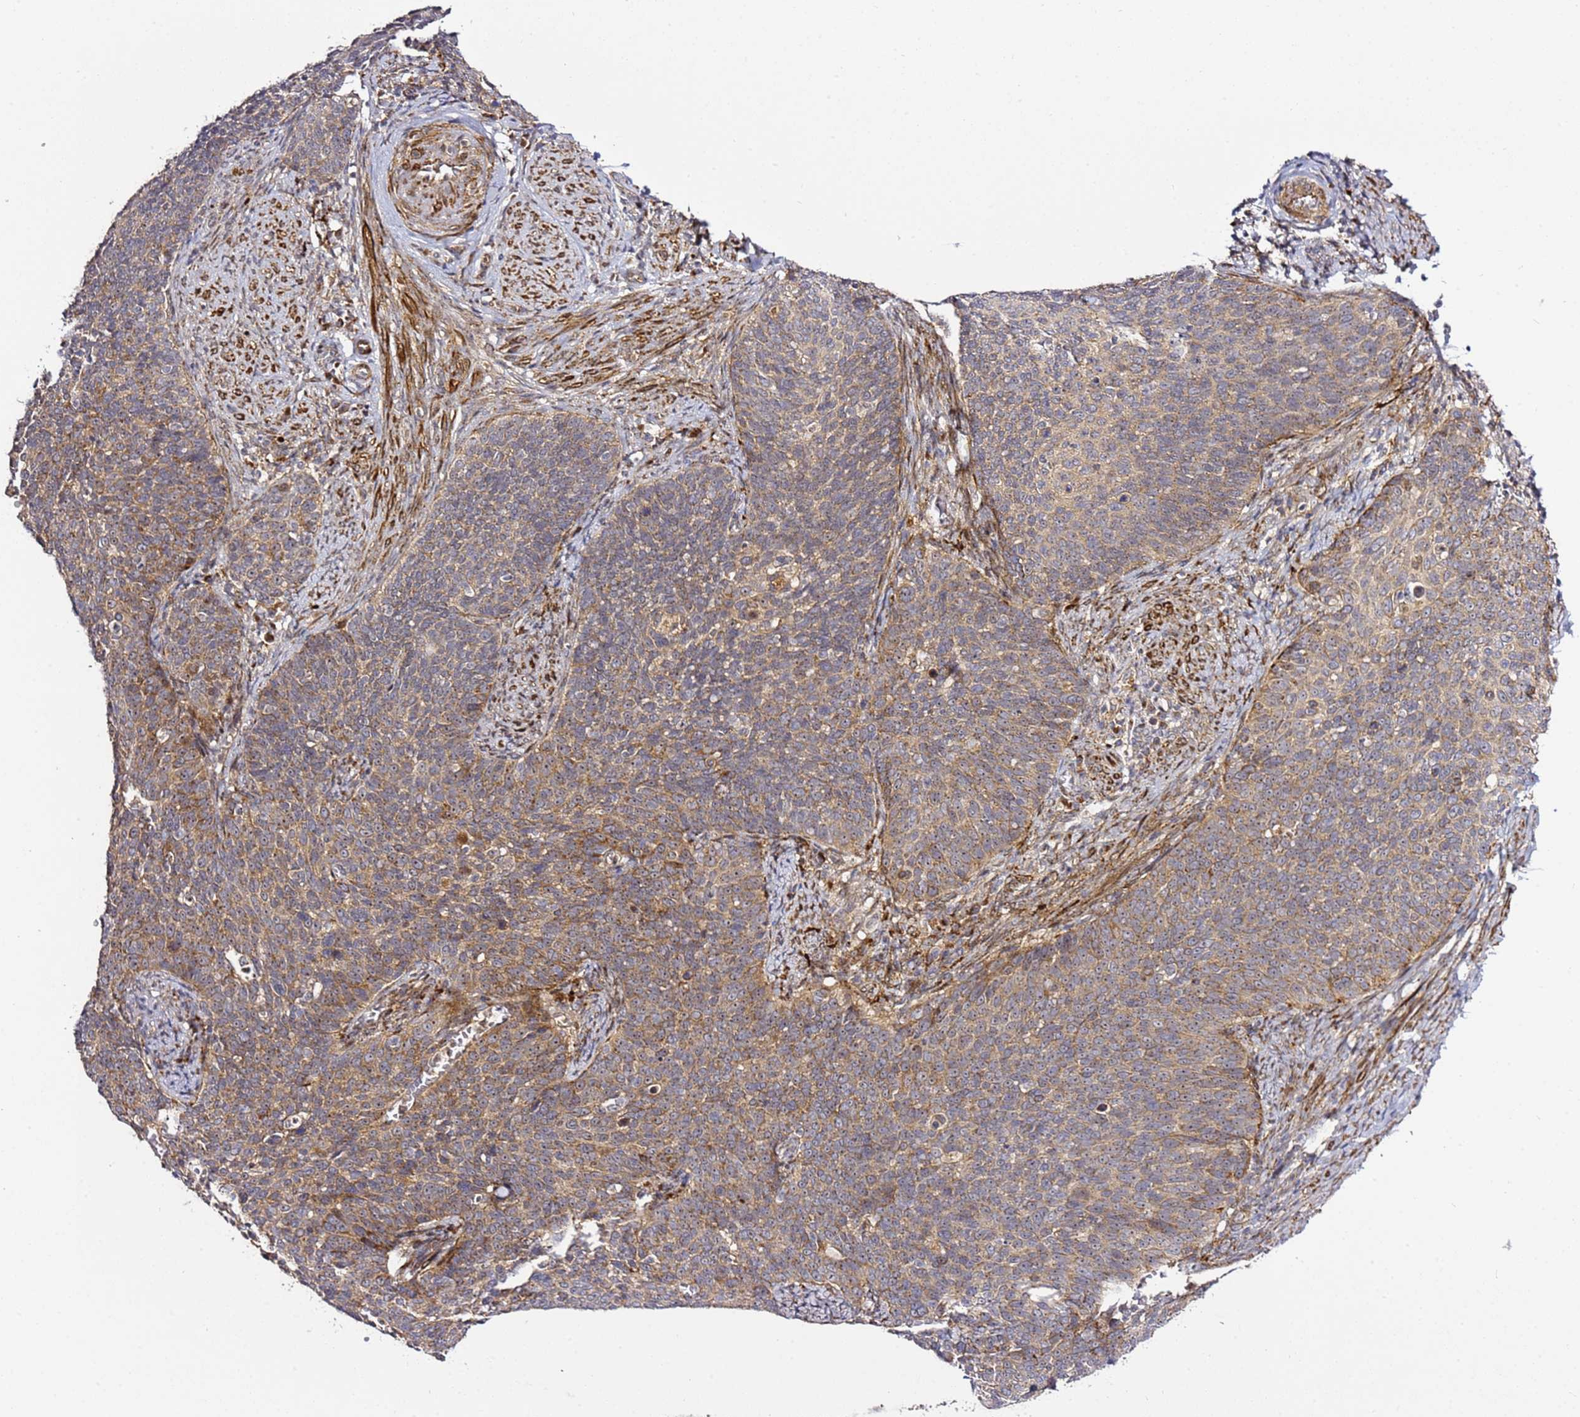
{"staining": {"intensity": "moderate", "quantity": ">75%", "location": "cytoplasmic/membranous"}, "tissue": "cervical cancer", "cell_type": "Tumor cells", "image_type": "cancer", "snomed": [{"axis": "morphology", "description": "Normal tissue, NOS"}, {"axis": "morphology", "description": "Squamous cell carcinoma, NOS"}, {"axis": "topography", "description": "Cervix"}], "caption": "This is a micrograph of immunohistochemistry staining of squamous cell carcinoma (cervical), which shows moderate positivity in the cytoplasmic/membranous of tumor cells.", "gene": "PVRIG", "patient": {"sex": "female", "age": 39}}